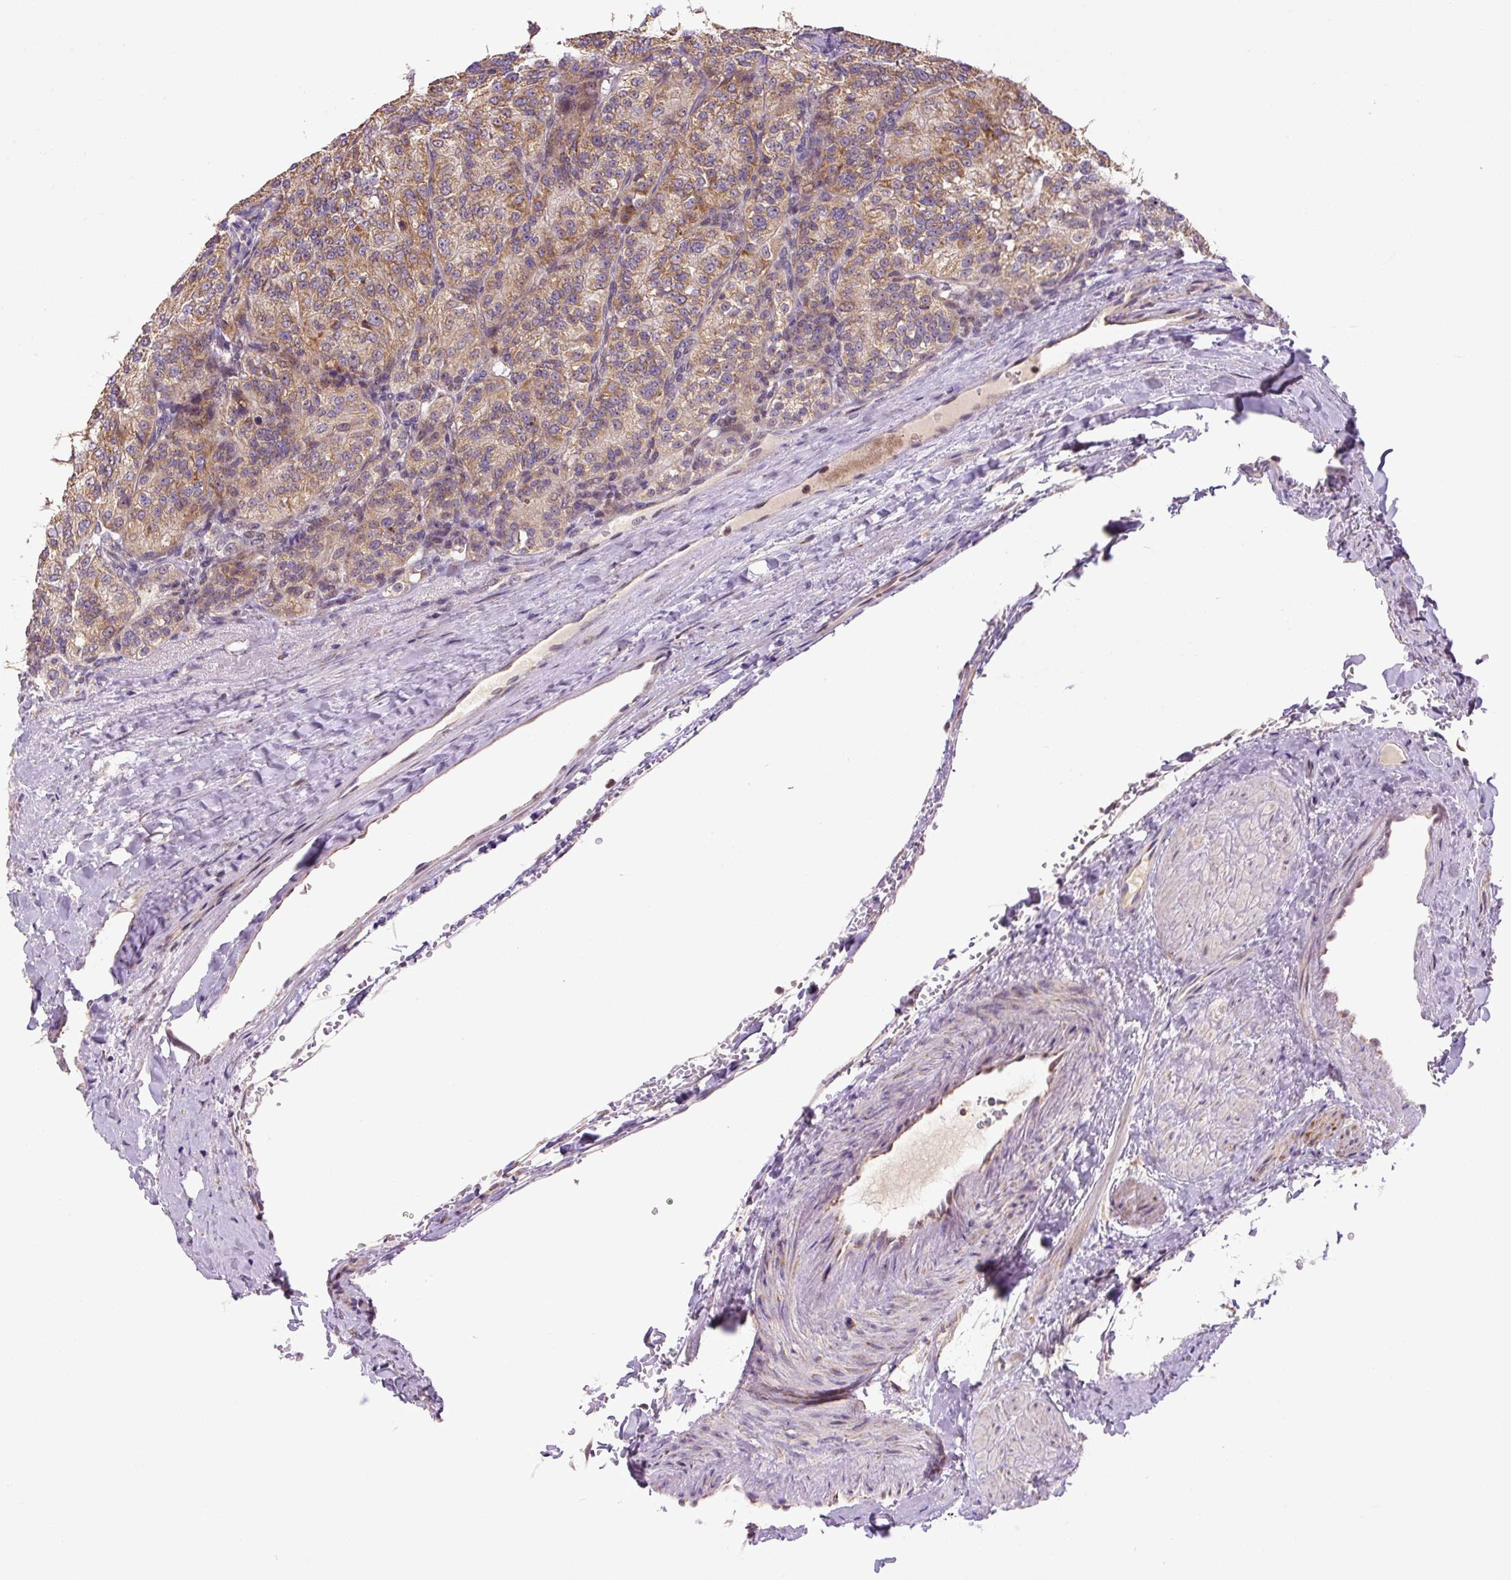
{"staining": {"intensity": "moderate", "quantity": ">75%", "location": "cytoplasmic/membranous"}, "tissue": "renal cancer", "cell_type": "Tumor cells", "image_type": "cancer", "snomed": [{"axis": "morphology", "description": "Adenocarcinoma, NOS"}, {"axis": "topography", "description": "Kidney"}], "caption": "Protein staining of renal cancer tissue shows moderate cytoplasmic/membranous staining in approximately >75% of tumor cells.", "gene": "MFSD9", "patient": {"sex": "female", "age": 63}}